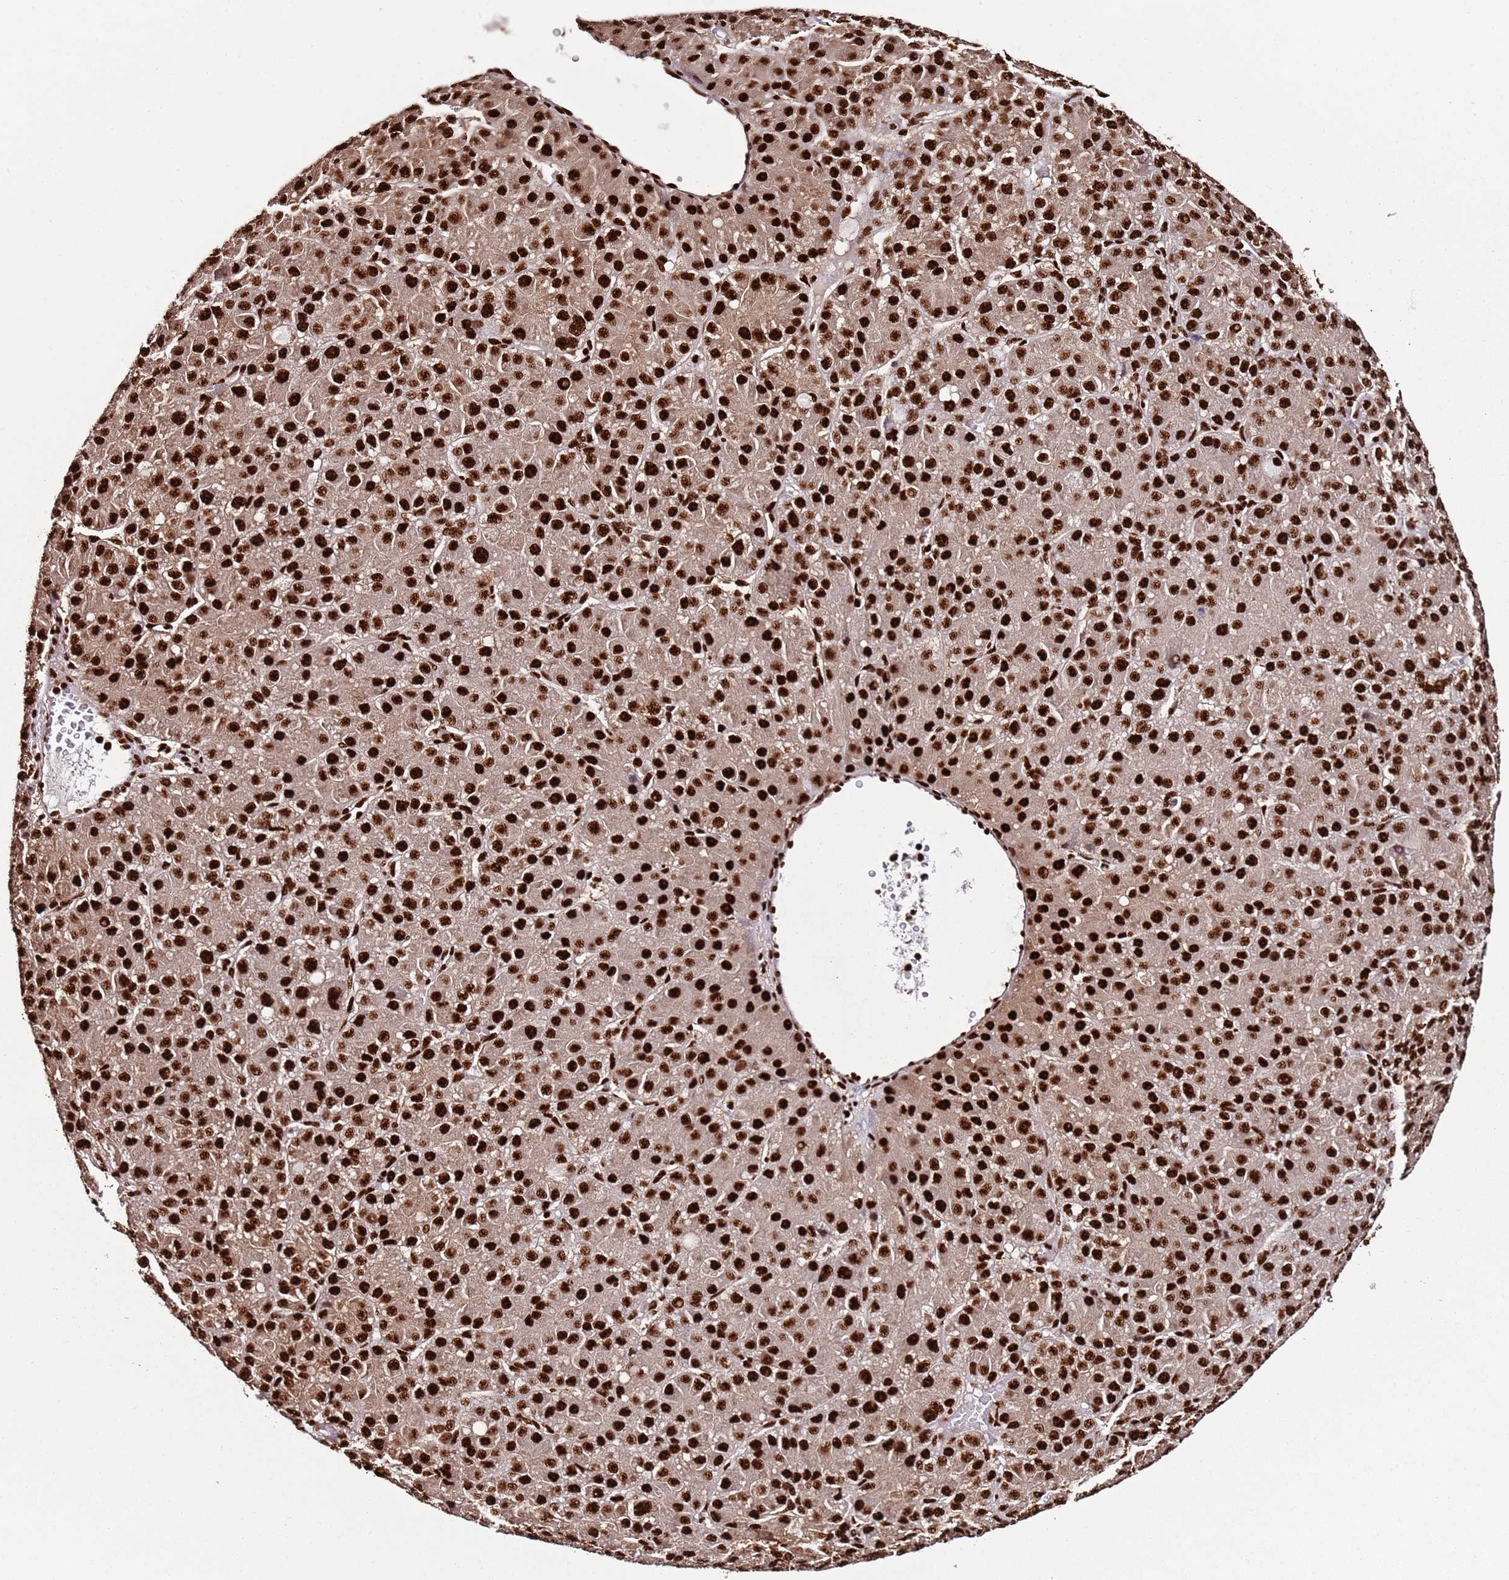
{"staining": {"intensity": "strong", "quantity": ">75%", "location": "nuclear"}, "tissue": "liver cancer", "cell_type": "Tumor cells", "image_type": "cancer", "snomed": [{"axis": "morphology", "description": "Carcinoma, Hepatocellular, NOS"}, {"axis": "topography", "description": "Liver"}], "caption": "Immunohistochemical staining of liver cancer displays high levels of strong nuclear protein expression in approximately >75% of tumor cells. (DAB (3,3'-diaminobenzidine) IHC with brightfield microscopy, high magnification).", "gene": "C6orf226", "patient": {"sex": "male", "age": 67}}